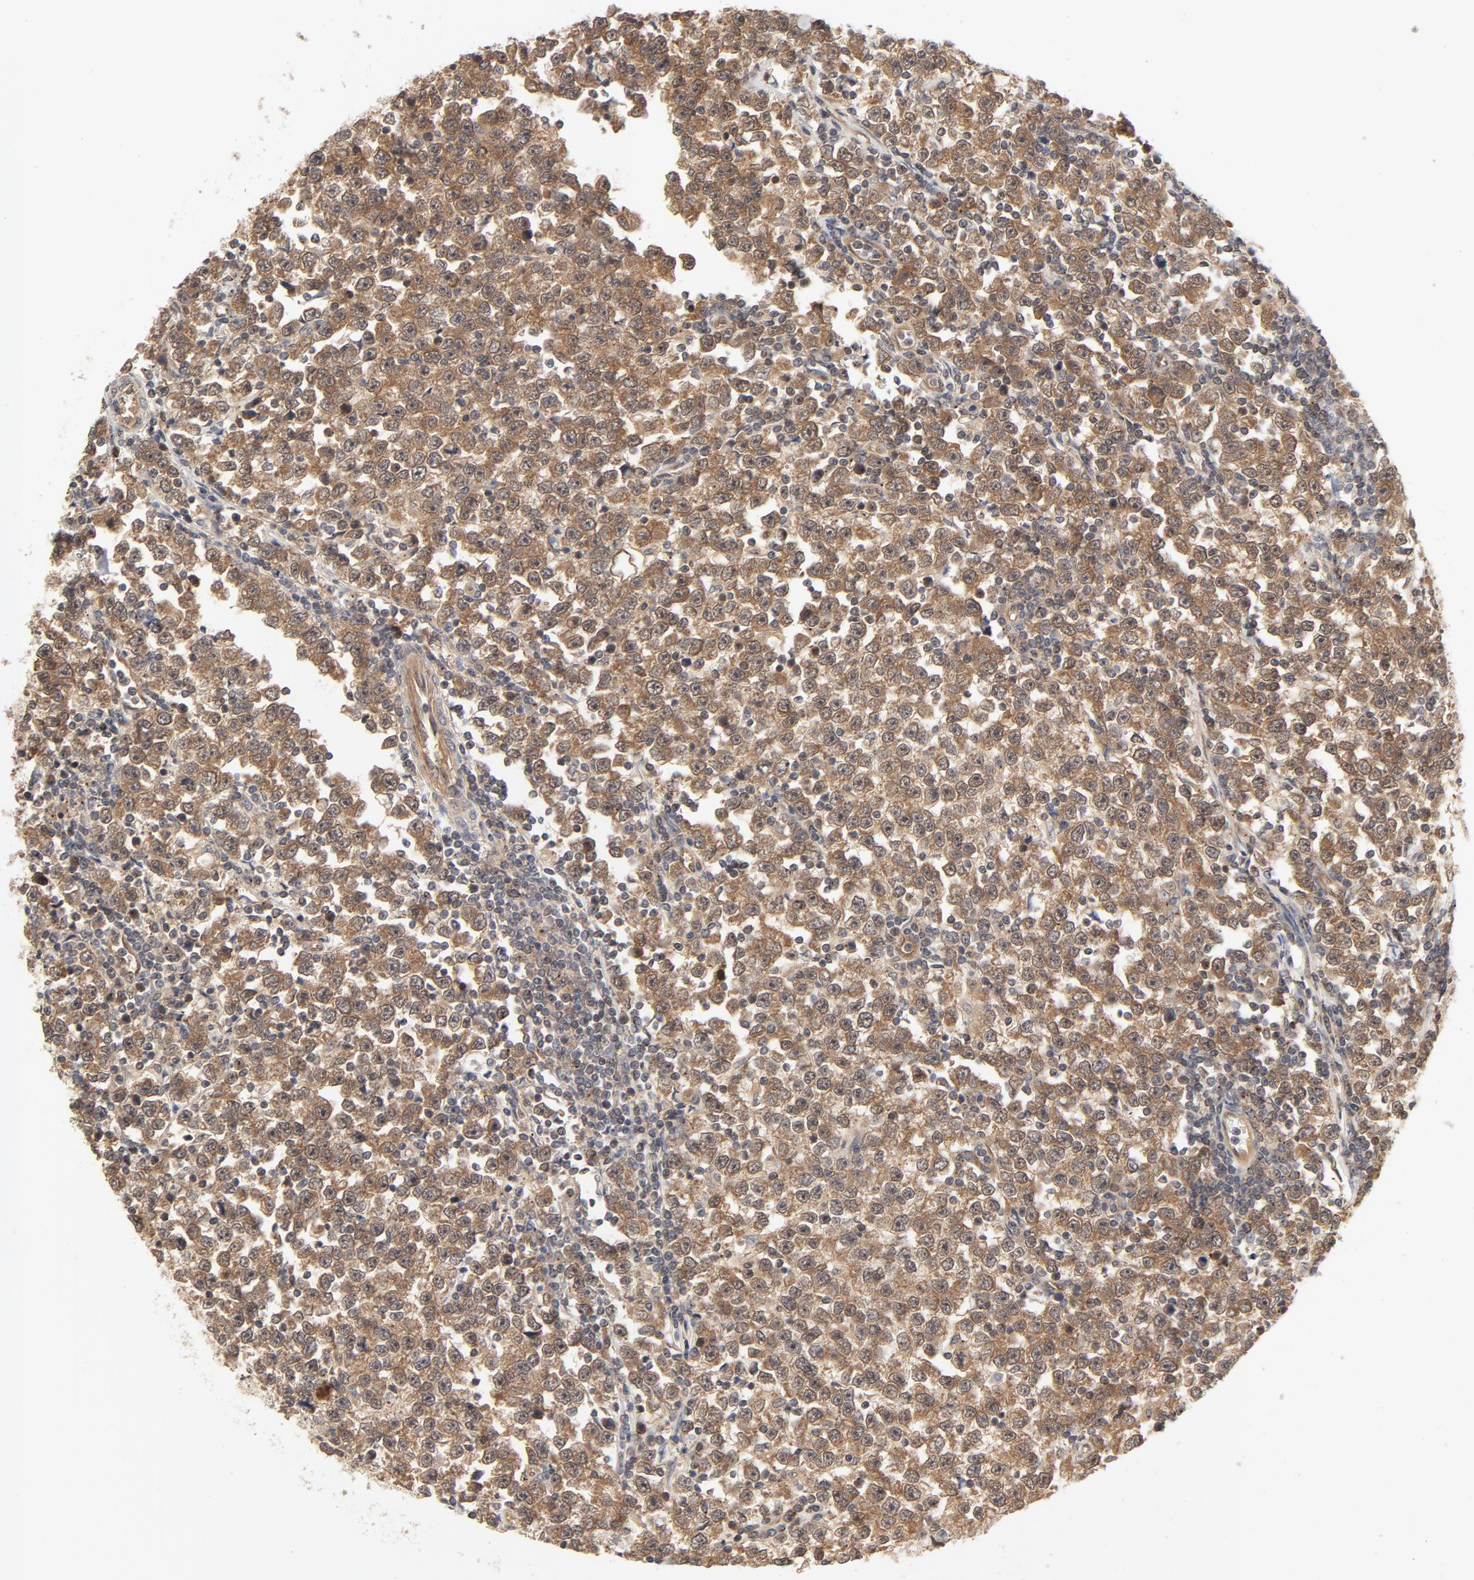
{"staining": {"intensity": "moderate", "quantity": ">75%", "location": "cytoplasmic/membranous"}, "tissue": "testis cancer", "cell_type": "Tumor cells", "image_type": "cancer", "snomed": [{"axis": "morphology", "description": "Seminoma, NOS"}, {"axis": "topography", "description": "Testis"}], "caption": "This is an image of immunohistochemistry staining of testis seminoma, which shows moderate expression in the cytoplasmic/membranous of tumor cells.", "gene": "CDC37", "patient": {"sex": "male", "age": 43}}